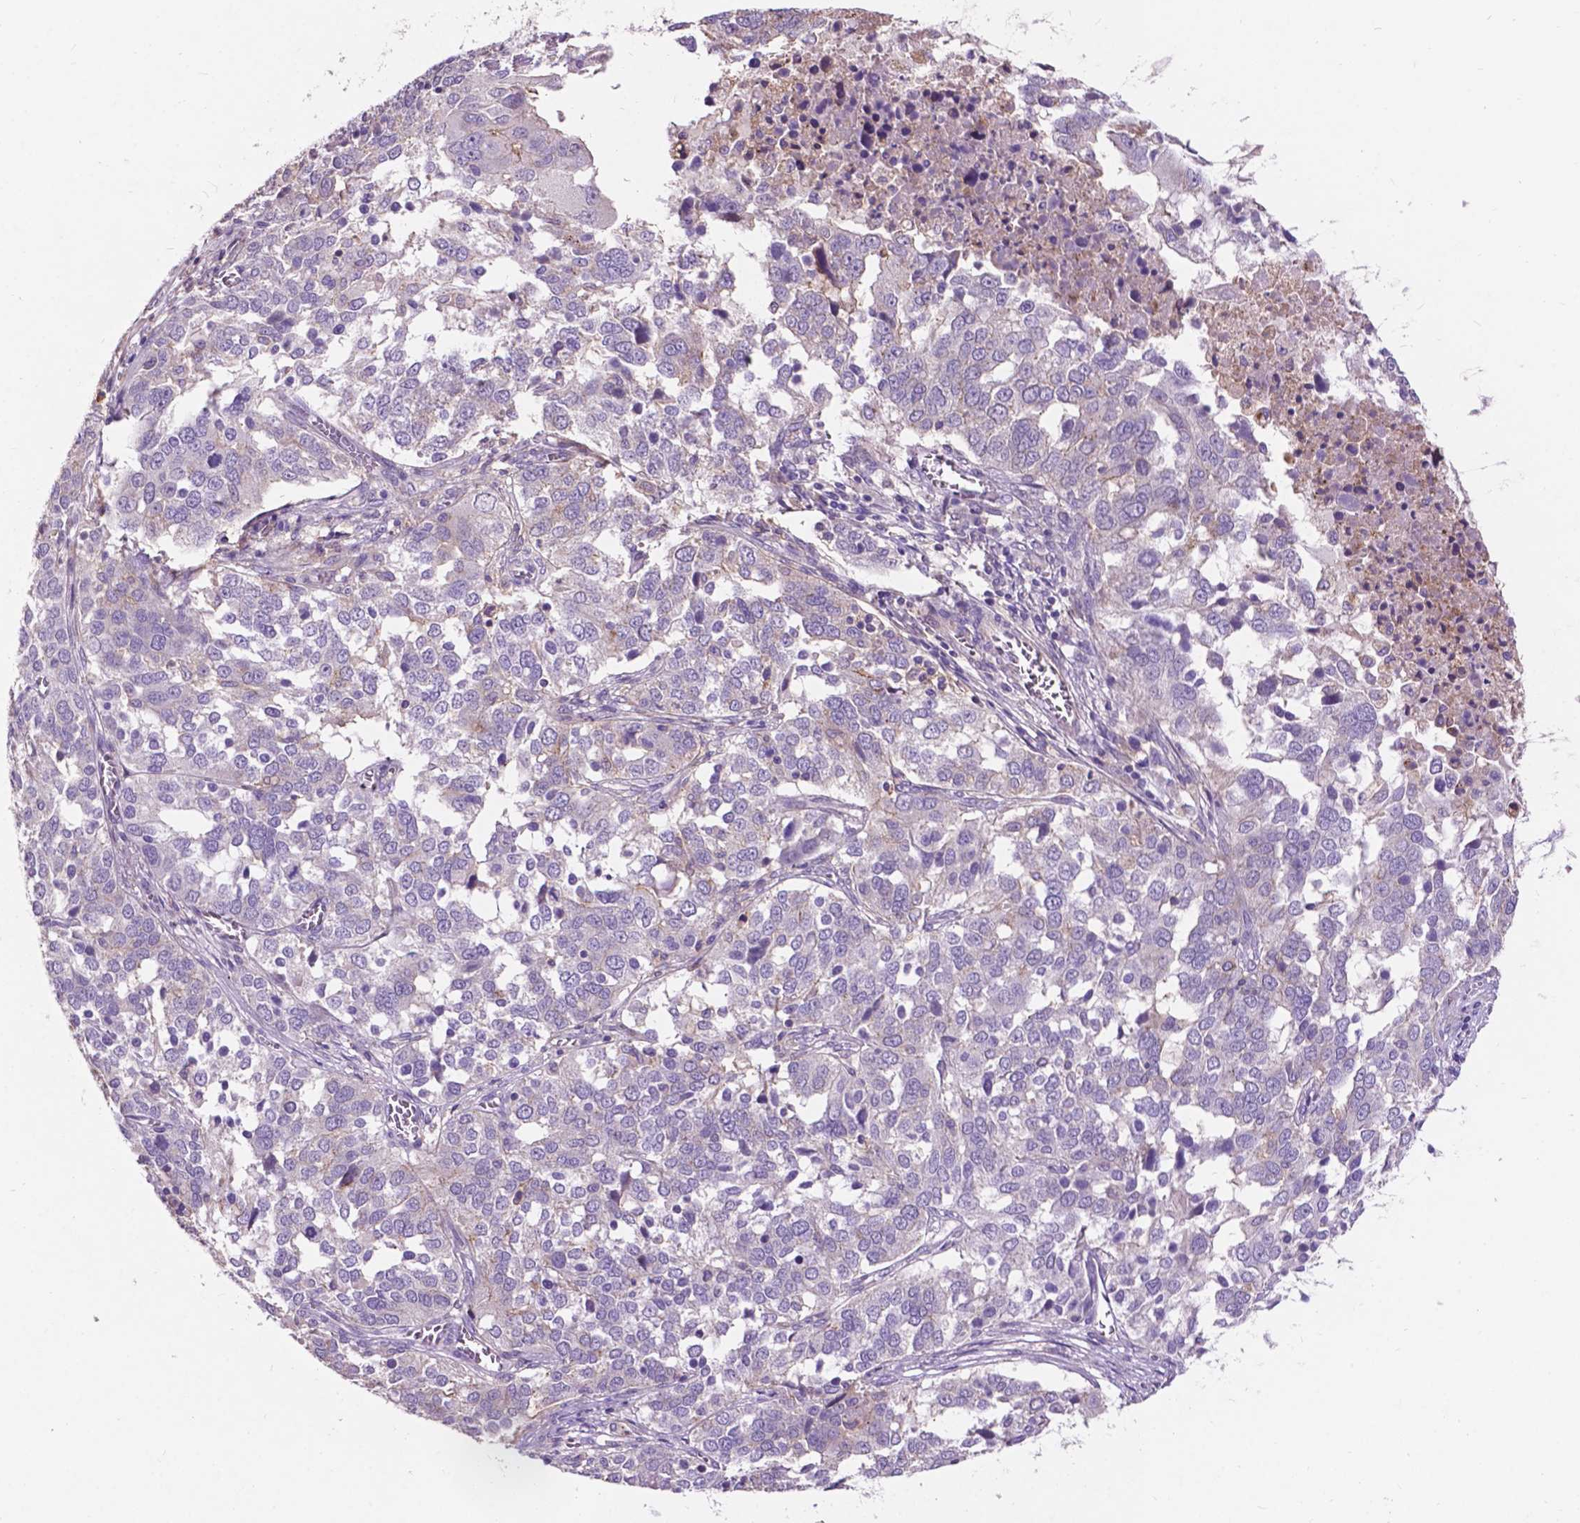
{"staining": {"intensity": "negative", "quantity": "none", "location": "none"}, "tissue": "ovarian cancer", "cell_type": "Tumor cells", "image_type": "cancer", "snomed": [{"axis": "morphology", "description": "Carcinoma, endometroid"}, {"axis": "topography", "description": "Soft tissue"}, {"axis": "topography", "description": "Ovary"}], "caption": "An immunohistochemistry micrograph of ovarian cancer is shown. There is no staining in tumor cells of ovarian cancer.", "gene": "PLSCR1", "patient": {"sex": "female", "age": 52}}